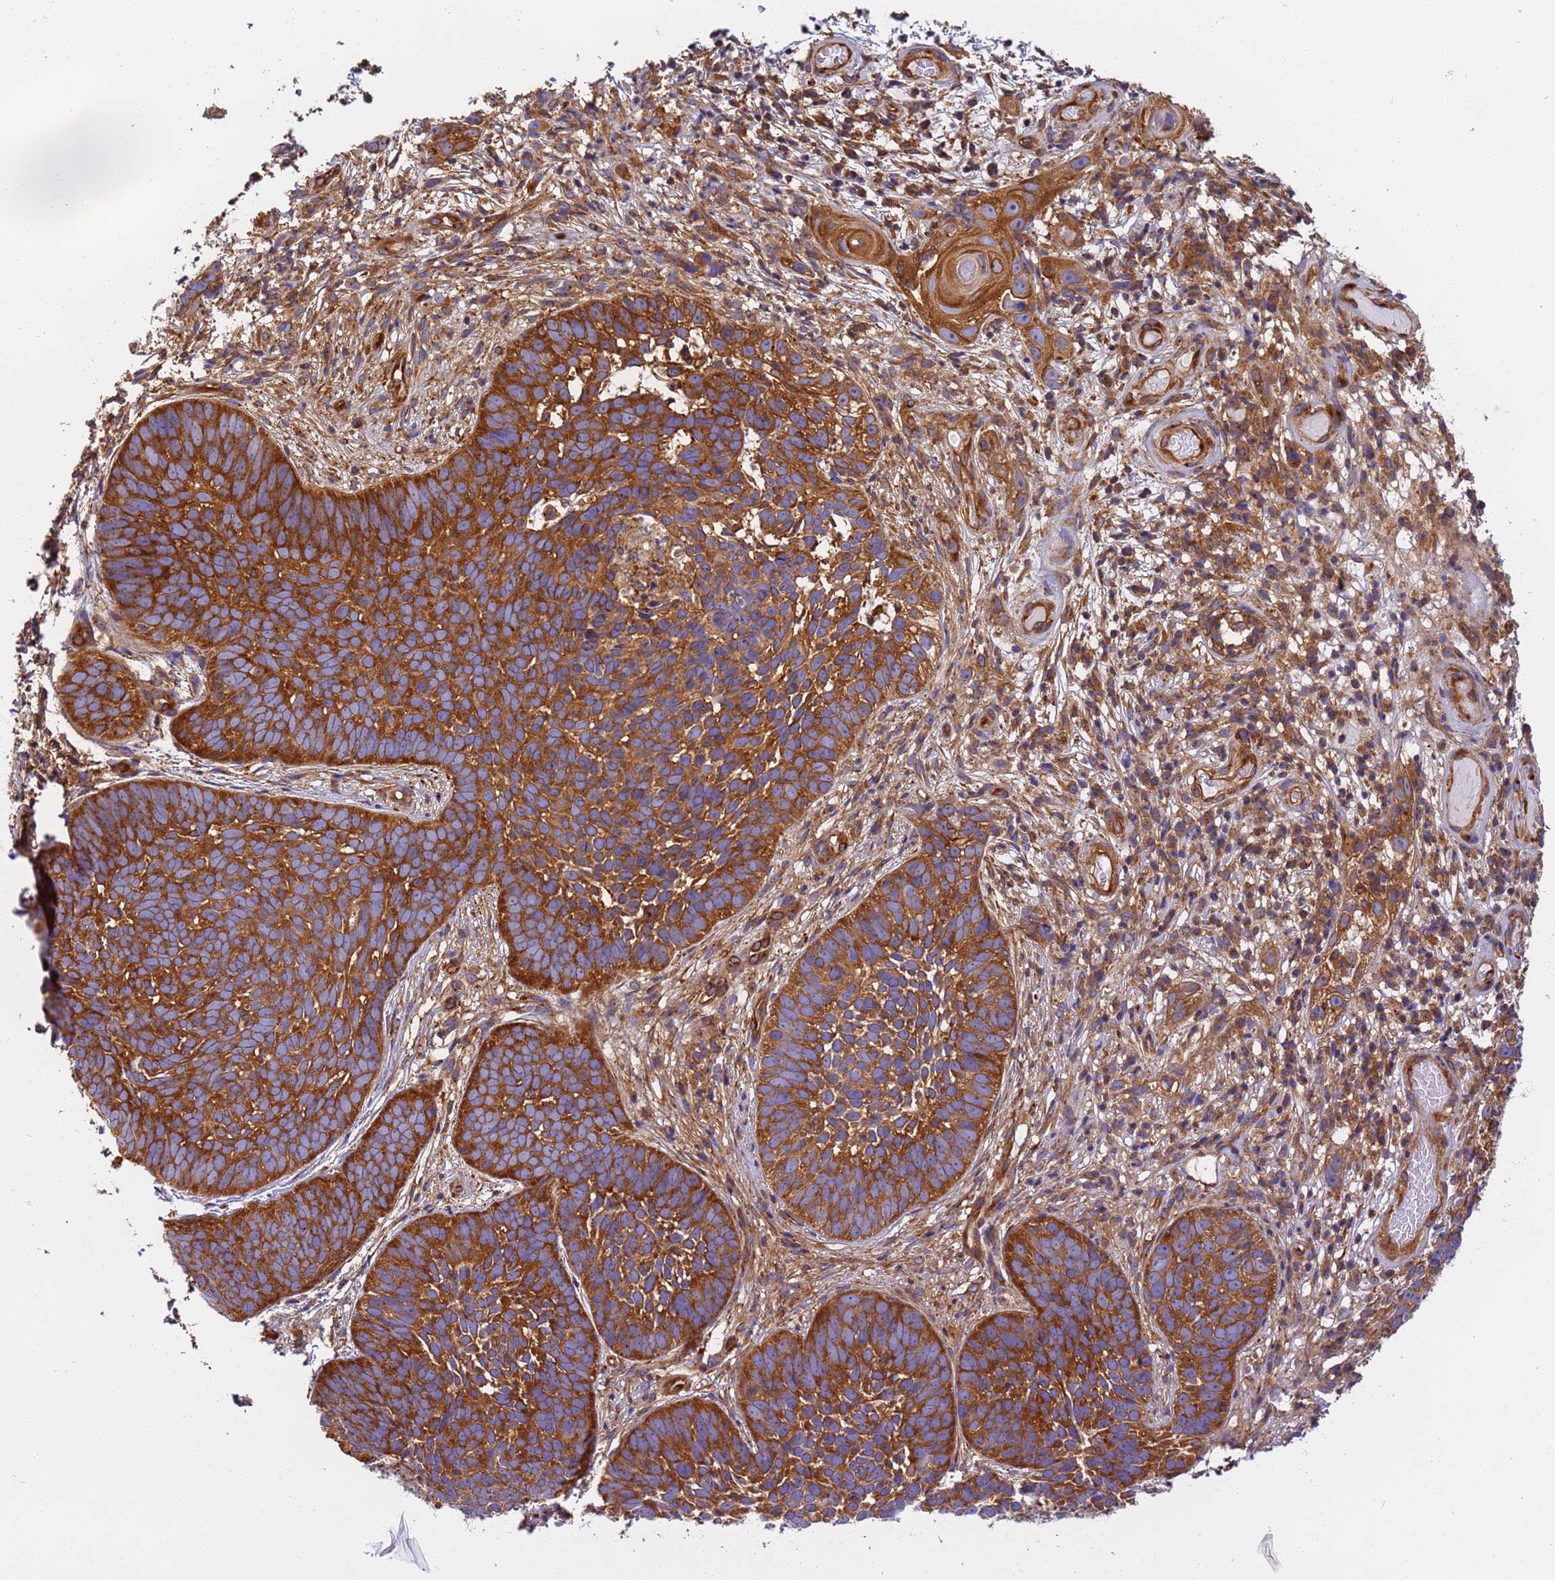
{"staining": {"intensity": "strong", "quantity": ">75%", "location": "cytoplasmic/membranous"}, "tissue": "skin cancer", "cell_type": "Tumor cells", "image_type": "cancer", "snomed": [{"axis": "morphology", "description": "Basal cell carcinoma"}, {"axis": "topography", "description": "Skin"}], "caption": "Skin basal cell carcinoma tissue reveals strong cytoplasmic/membranous positivity in about >75% of tumor cells", "gene": "DYNC1I2", "patient": {"sex": "male", "age": 89}}